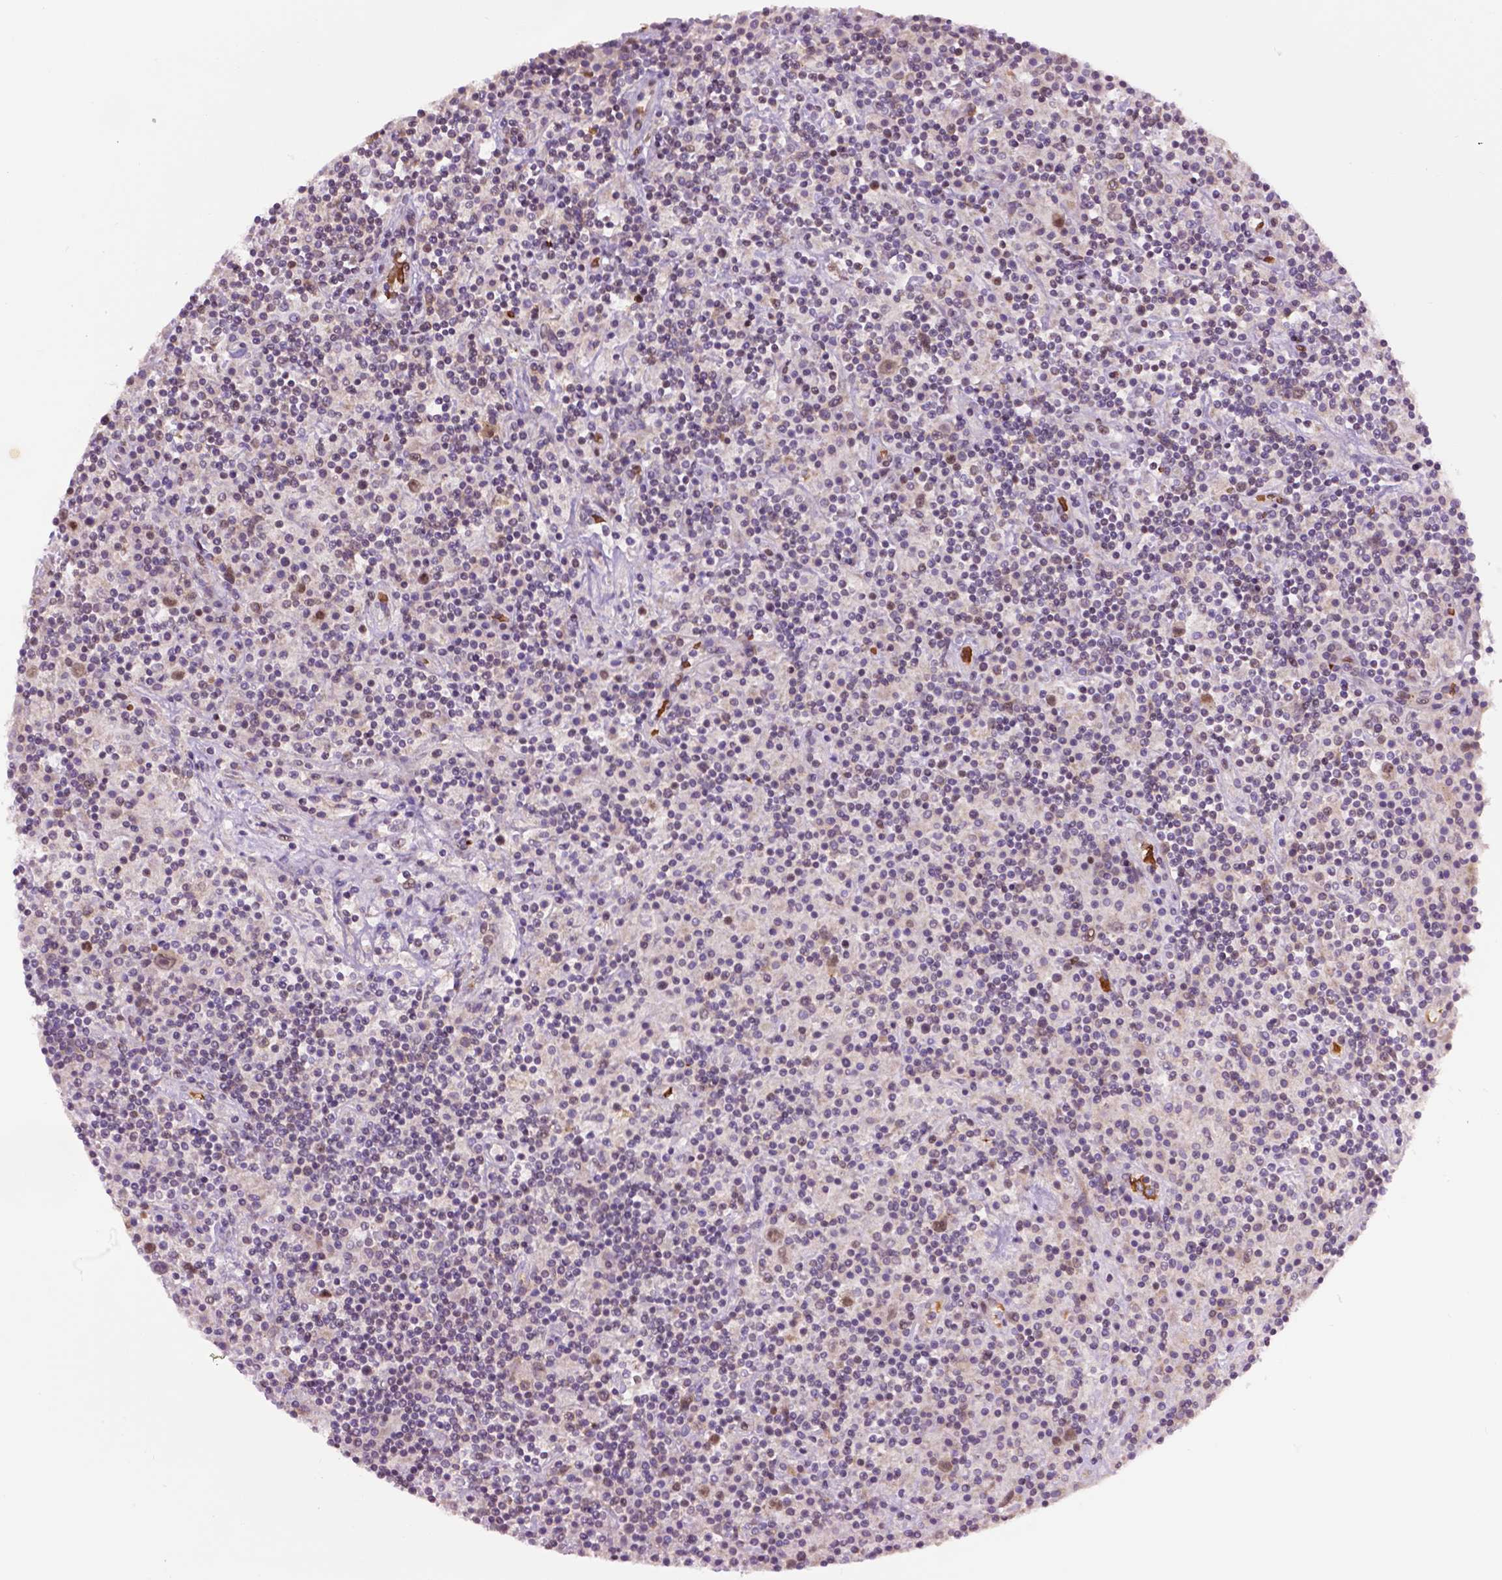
{"staining": {"intensity": "weak", "quantity": "25%-75%", "location": "nuclear"}, "tissue": "lymphoma", "cell_type": "Tumor cells", "image_type": "cancer", "snomed": [{"axis": "morphology", "description": "Hodgkin's disease, NOS"}, {"axis": "topography", "description": "Lymph node"}], "caption": "A photomicrograph showing weak nuclear expression in about 25%-75% of tumor cells in Hodgkin's disease, as visualized by brown immunohistochemical staining.", "gene": "ZNF41", "patient": {"sex": "male", "age": 70}}